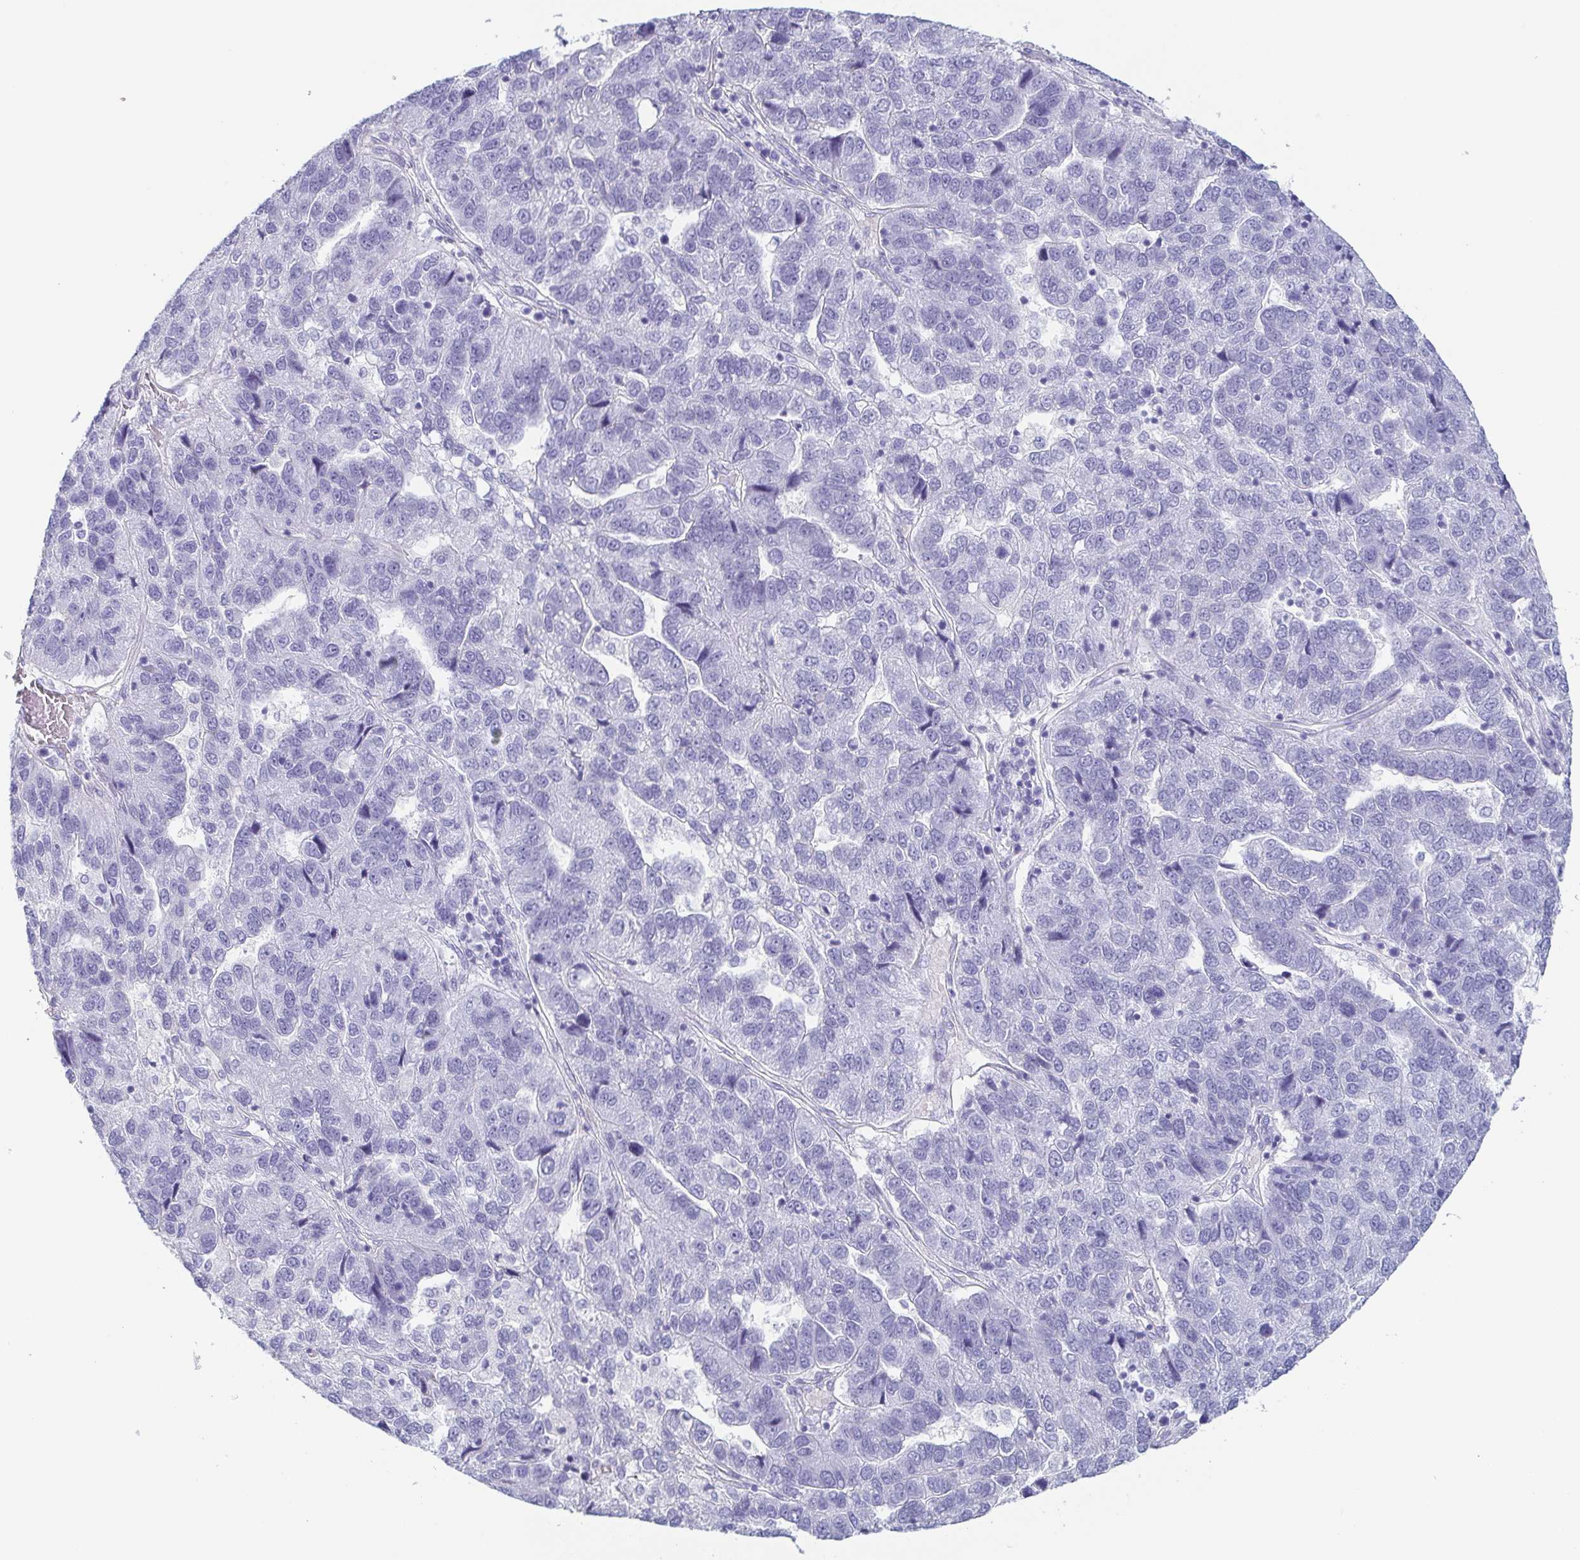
{"staining": {"intensity": "negative", "quantity": "none", "location": "none"}, "tissue": "pancreatic cancer", "cell_type": "Tumor cells", "image_type": "cancer", "snomed": [{"axis": "morphology", "description": "Adenocarcinoma, NOS"}, {"axis": "topography", "description": "Pancreas"}], "caption": "An immunohistochemistry image of pancreatic cancer is shown. There is no staining in tumor cells of pancreatic cancer.", "gene": "PRR4", "patient": {"sex": "female", "age": 61}}